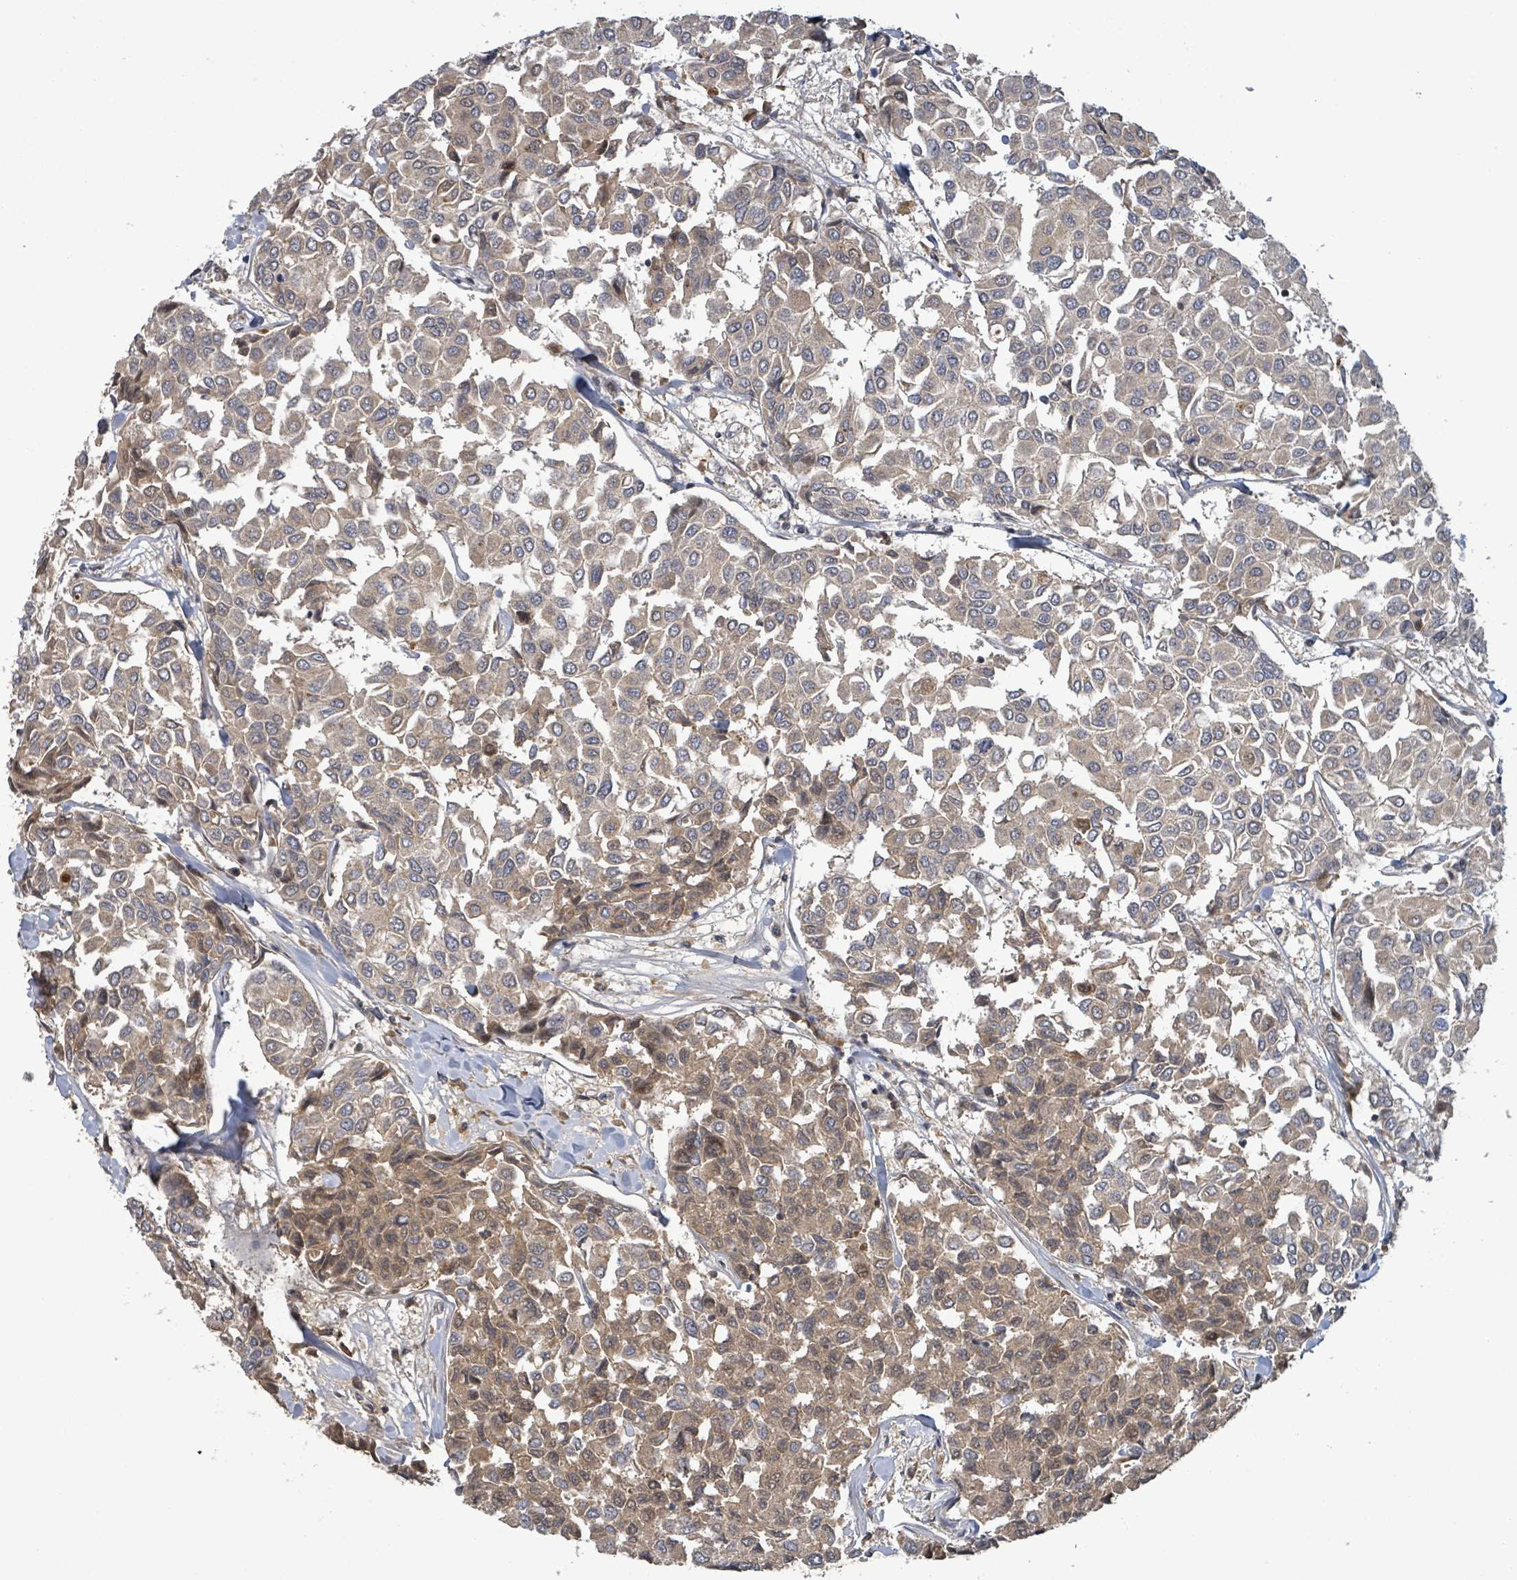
{"staining": {"intensity": "weak", "quantity": ">75%", "location": "cytoplasmic/membranous,nuclear"}, "tissue": "breast cancer", "cell_type": "Tumor cells", "image_type": "cancer", "snomed": [{"axis": "morphology", "description": "Duct carcinoma"}, {"axis": "topography", "description": "Breast"}], "caption": "DAB (3,3'-diaminobenzidine) immunohistochemical staining of human invasive ductal carcinoma (breast) shows weak cytoplasmic/membranous and nuclear protein positivity in approximately >75% of tumor cells.", "gene": "ITGA11", "patient": {"sex": "female", "age": 55}}